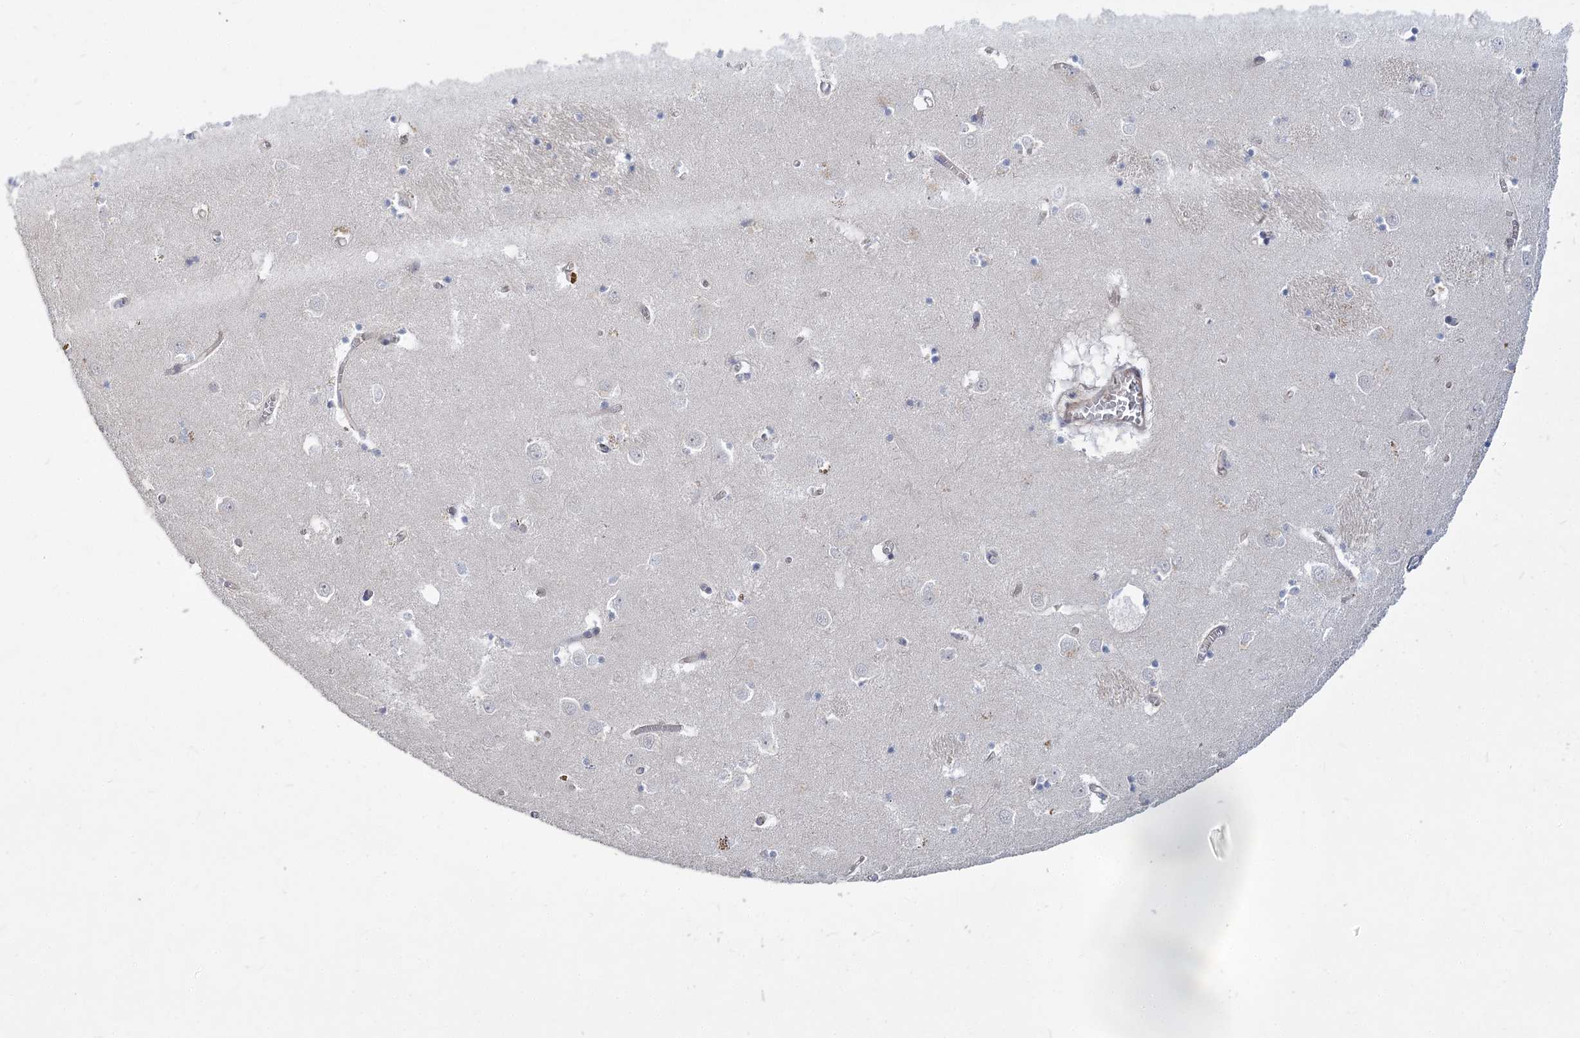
{"staining": {"intensity": "negative", "quantity": "none", "location": "none"}, "tissue": "caudate", "cell_type": "Glial cells", "image_type": "normal", "snomed": [{"axis": "morphology", "description": "Normal tissue, NOS"}, {"axis": "topography", "description": "Lateral ventricle wall"}], "caption": "Immunohistochemistry (IHC) photomicrograph of benign caudate stained for a protein (brown), which demonstrates no staining in glial cells. Brightfield microscopy of immunohistochemistry stained with DAB (3,3'-diaminobenzidine) (brown) and hematoxylin (blue), captured at high magnification.", "gene": "ARSI", "patient": {"sex": "male", "age": 70}}